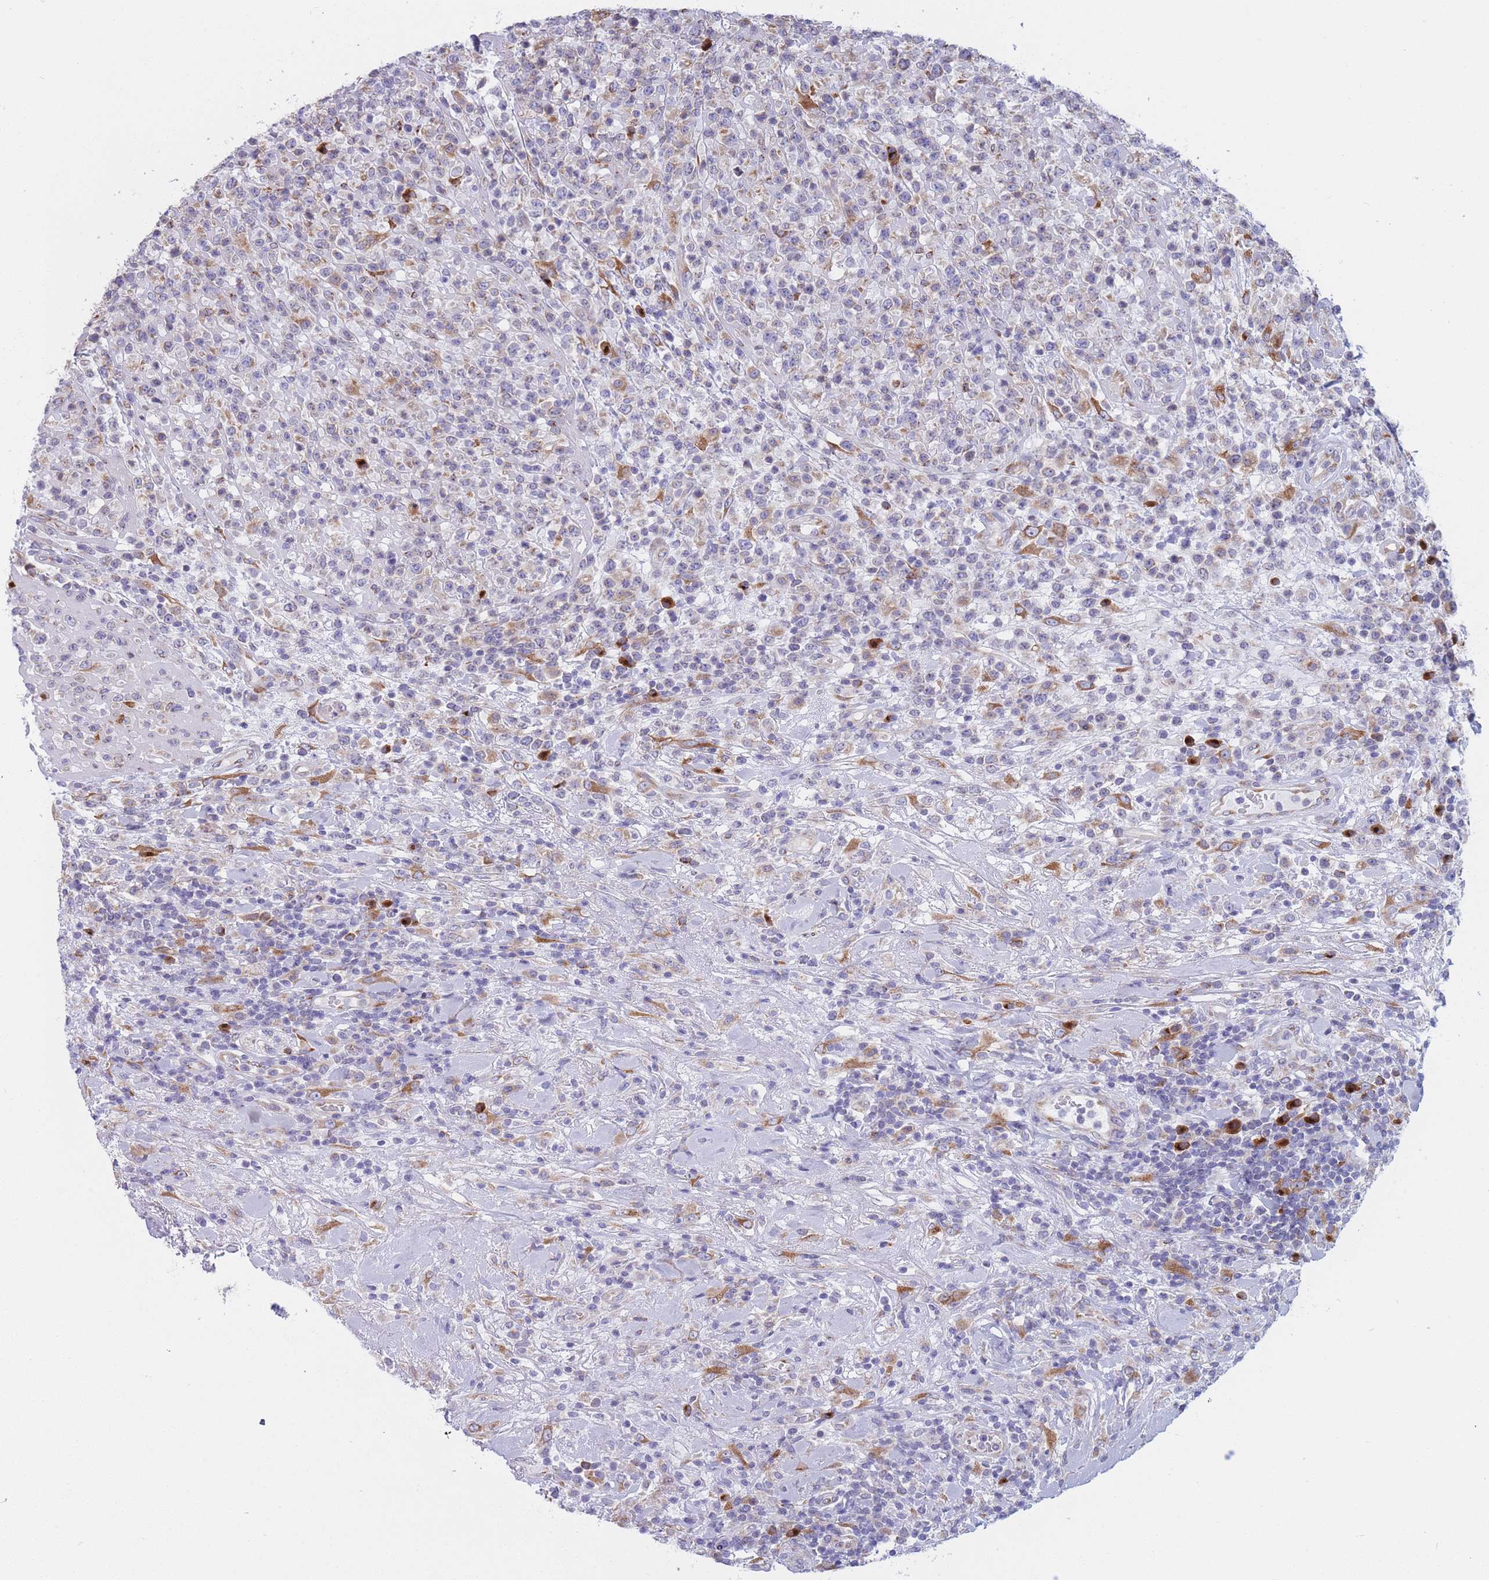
{"staining": {"intensity": "moderate", "quantity": "<25%", "location": "cytoplasmic/membranous"}, "tissue": "lymphoma", "cell_type": "Tumor cells", "image_type": "cancer", "snomed": [{"axis": "morphology", "description": "Malignant lymphoma, non-Hodgkin's type, High grade"}, {"axis": "topography", "description": "Colon"}], "caption": "Human malignant lymphoma, non-Hodgkin's type (high-grade) stained with a protein marker shows moderate staining in tumor cells.", "gene": "MRPL30", "patient": {"sex": "female", "age": 53}}